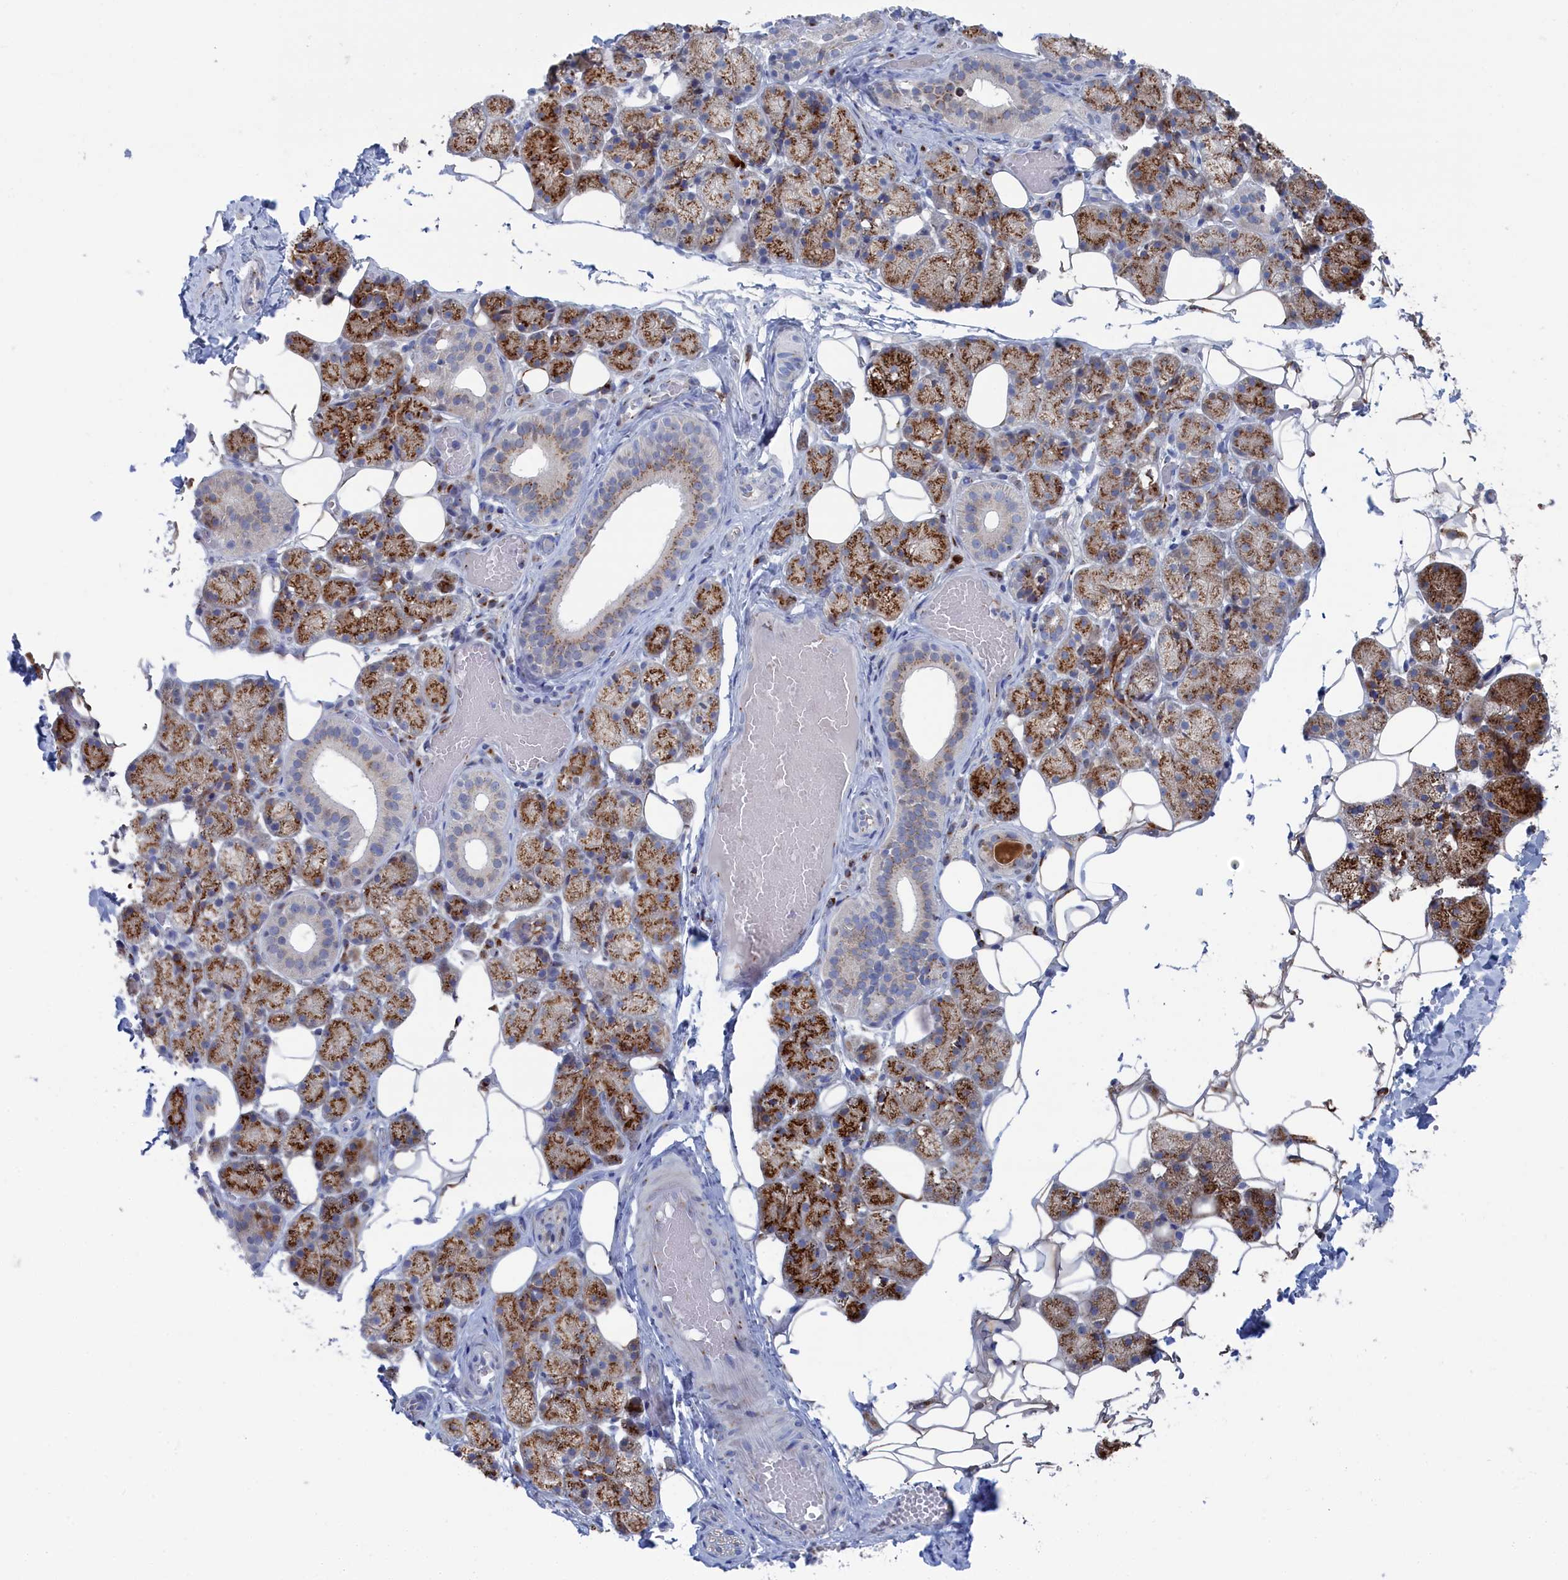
{"staining": {"intensity": "moderate", "quantity": "25%-75%", "location": "cytoplasmic/membranous"}, "tissue": "salivary gland", "cell_type": "Glandular cells", "image_type": "normal", "snomed": [{"axis": "morphology", "description": "Normal tissue, NOS"}, {"axis": "topography", "description": "Salivary gland"}], "caption": "Benign salivary gland displays moderate cytoplasmic/membranous expression in approximately 25%-75% of glandular cells, visualized by immunohistochemistry. The staining is performed using DAB (3,3'-diaminobenzidine) brown chromogen to label protein expression. The nuclei are counter-stained blue using hematoxylin.", "gene": "IRX1", "patient": {"sex": "female", "age": 33}}